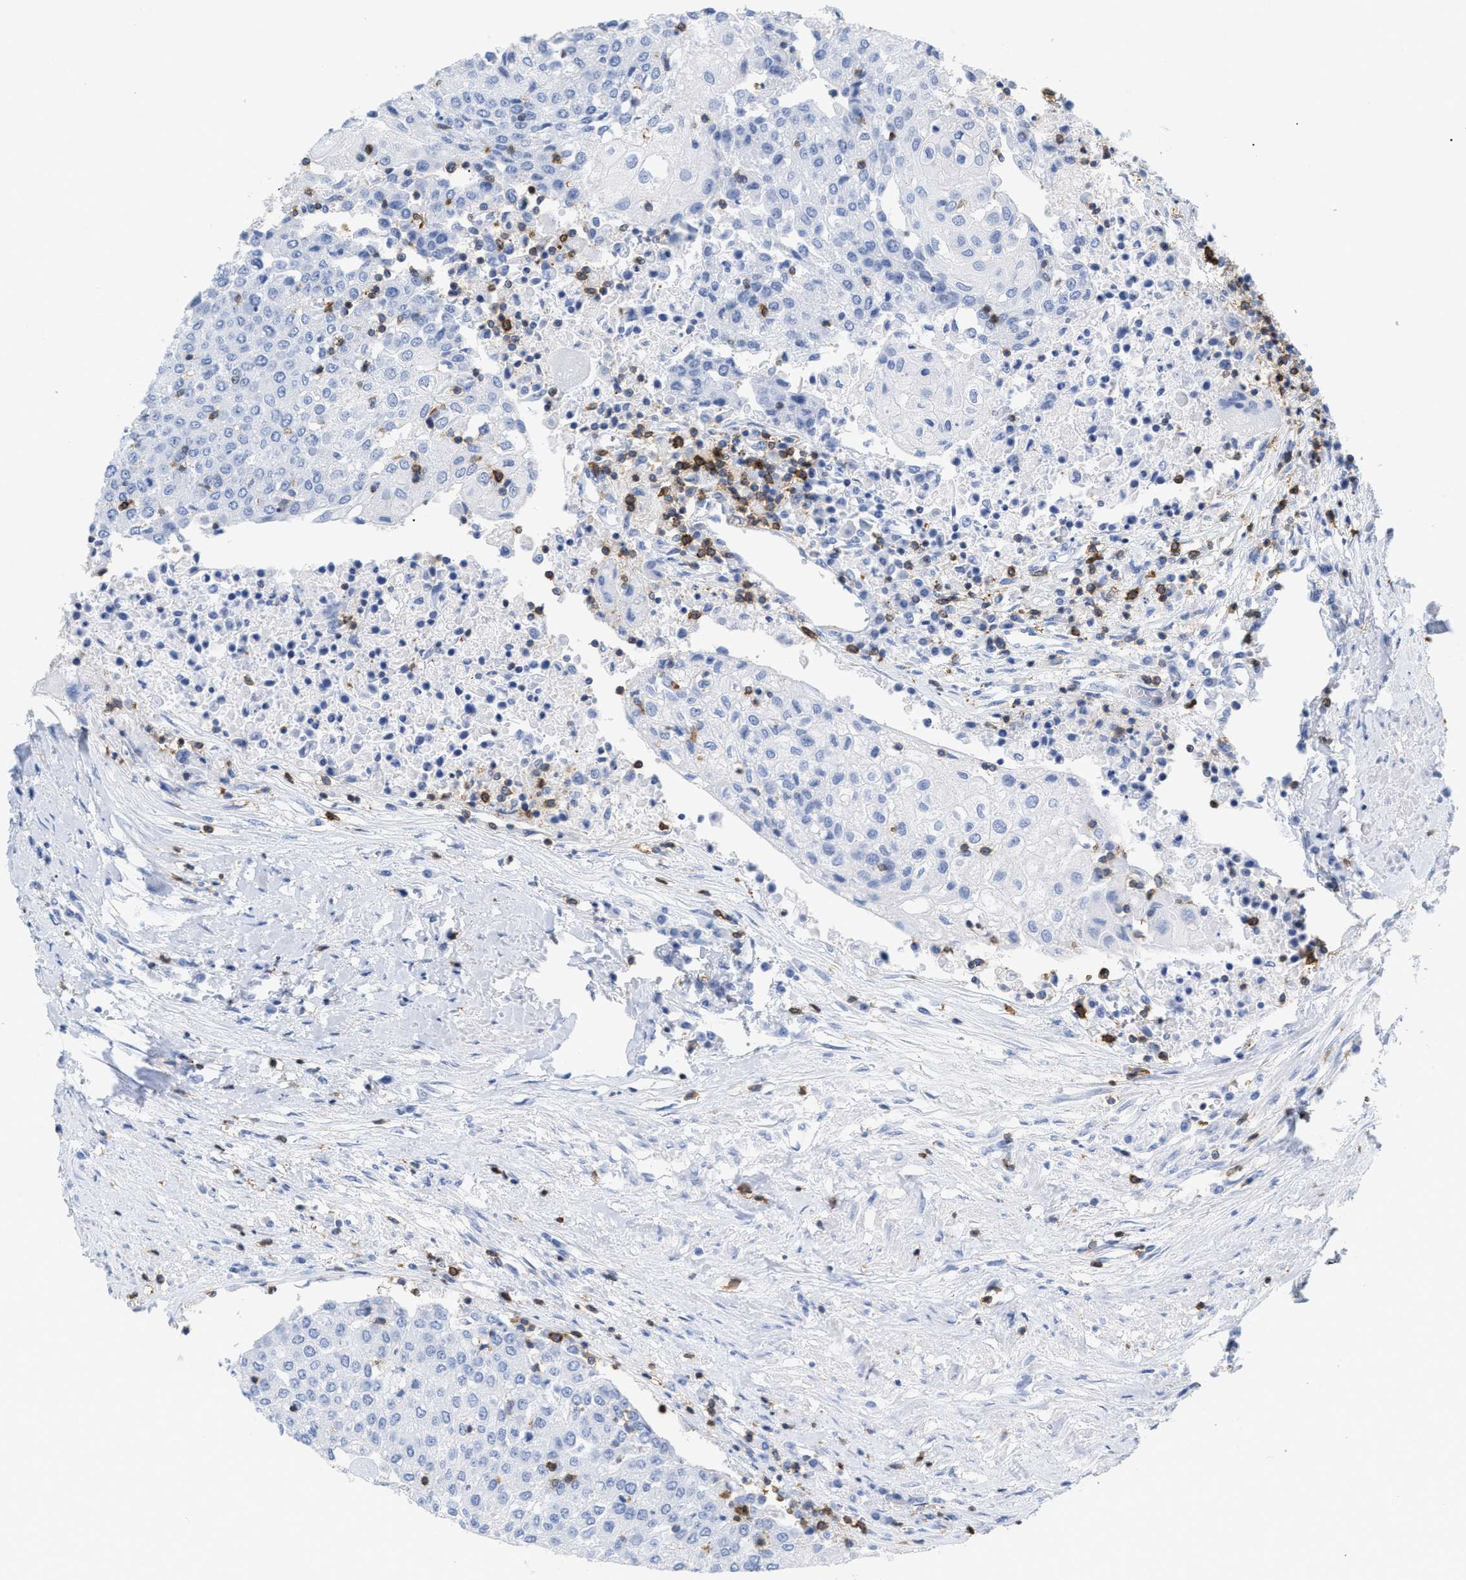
{"staining": {"intensity": "negative", "quantity": "none", "location": "none"}, "tissue": "urothelial cancer", "cell_type": "Tumor cells", "image_type": "cancer", "snomed": [{"axis": "morphology", "description": "Urothelial carcinoma, High grade"}, {"axis": "topography", "description": "Urinary bladder"}], "caption": "A high-resolution image shows IHC staining of high-grade urothelial carcinoma, which exhibits no significant staining in tumor cells.", "gene": "CD5", "patient": {"sex": "female", "age": 85}}